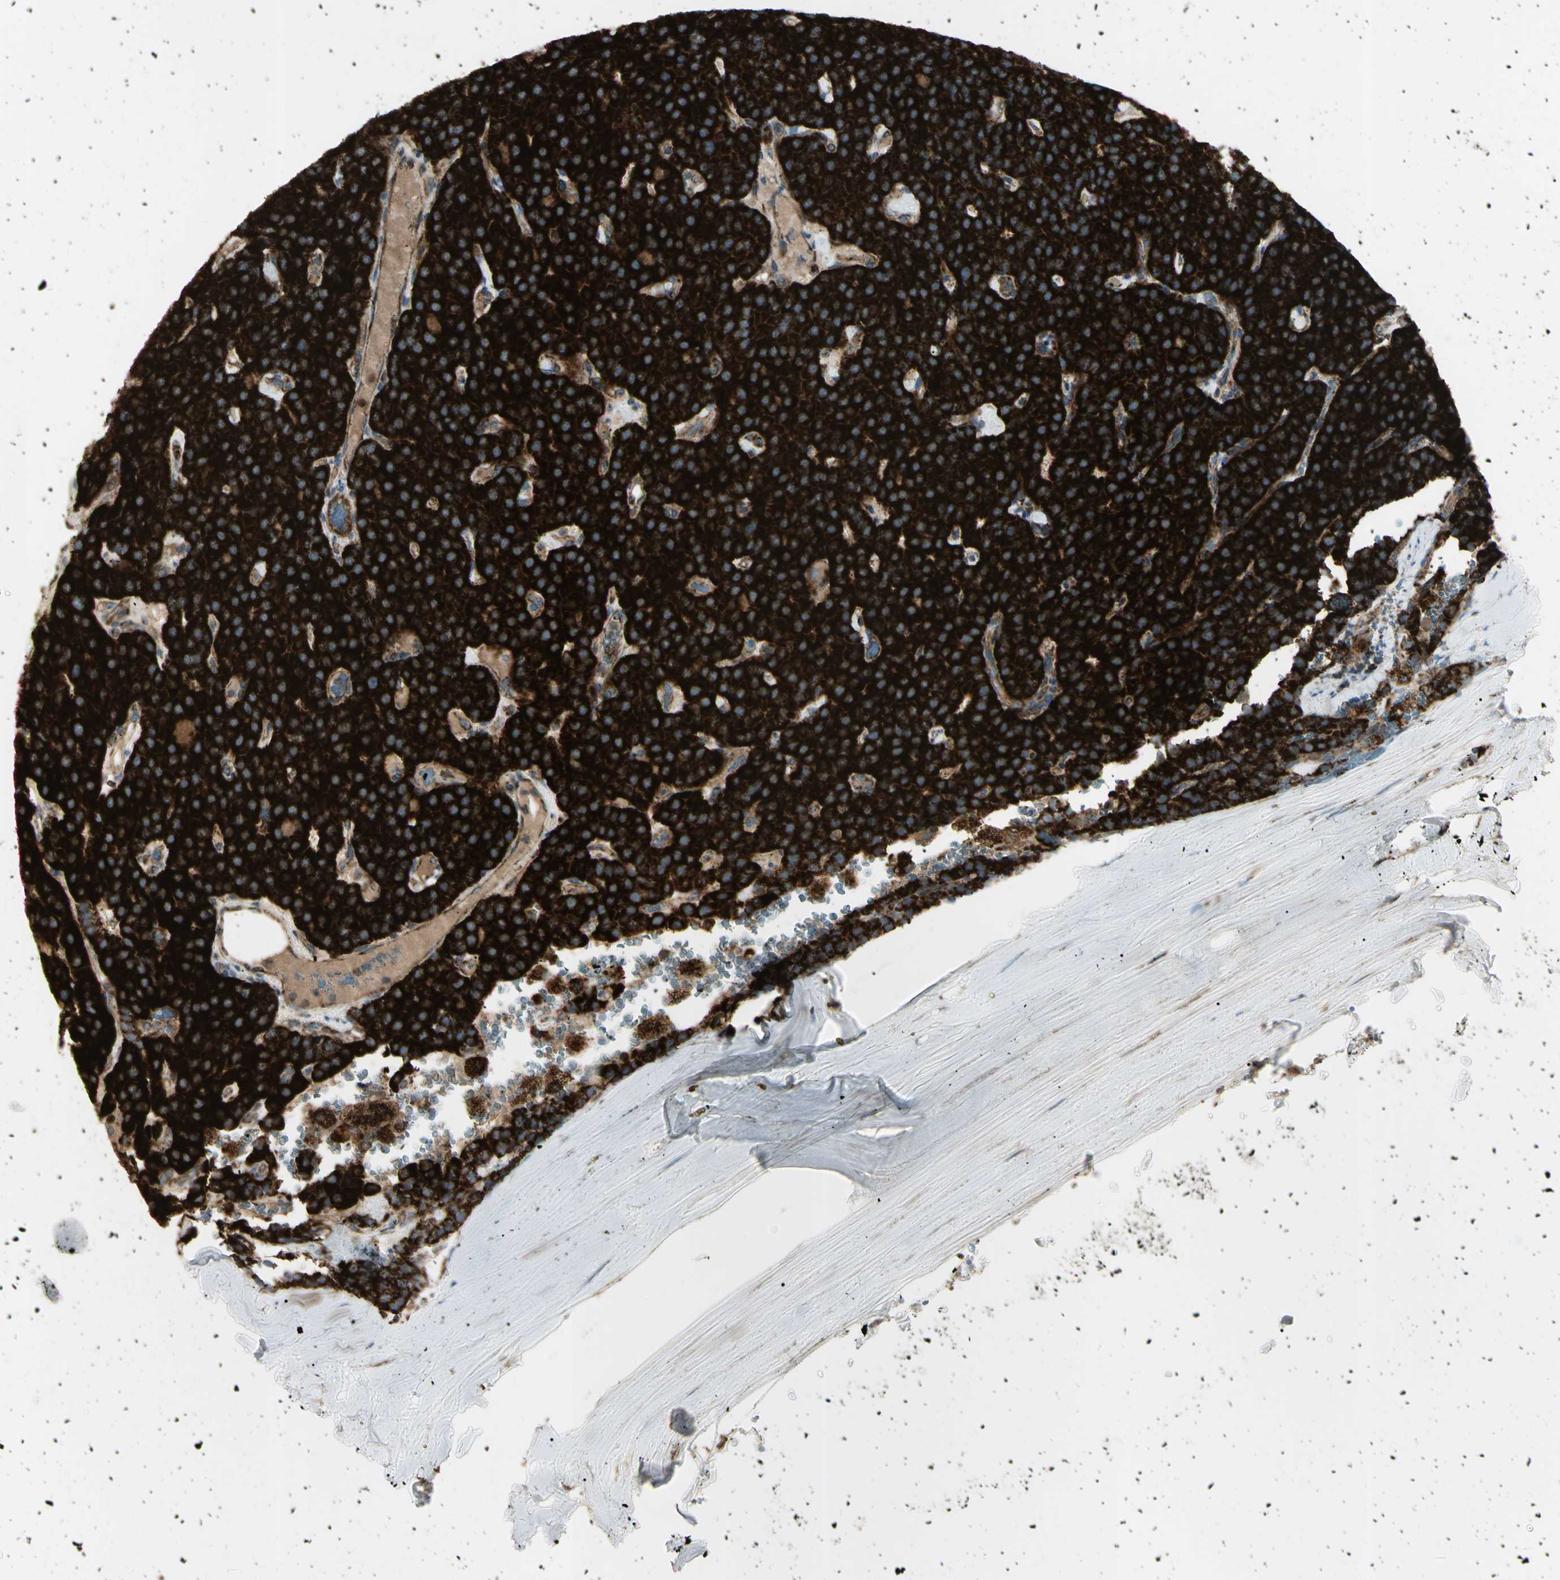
{"staining": {"intensity": "strong", "quantity": ">75%", "location": "cytoplasmic/membranous"}, "tissue": "parathyroid gland", "cell_type": "Glandular cells", "image_type": "normal", "snomed": [{"axis": "morphology", "description": "Normal tissue, NOS"}, {"axis": "morphology", "description": "Adenoma, NOS"}, {"axis": "topography", "description": "Parathyroid gland"}], "caption": "Protein analysis of unremarkable parathyroid gland shows strong cytoplasmic/membranous positivity in approximately >75% of glandular cells.", "gene": "CYB5R1", "patient": {"sex": "female", "age": 86}}